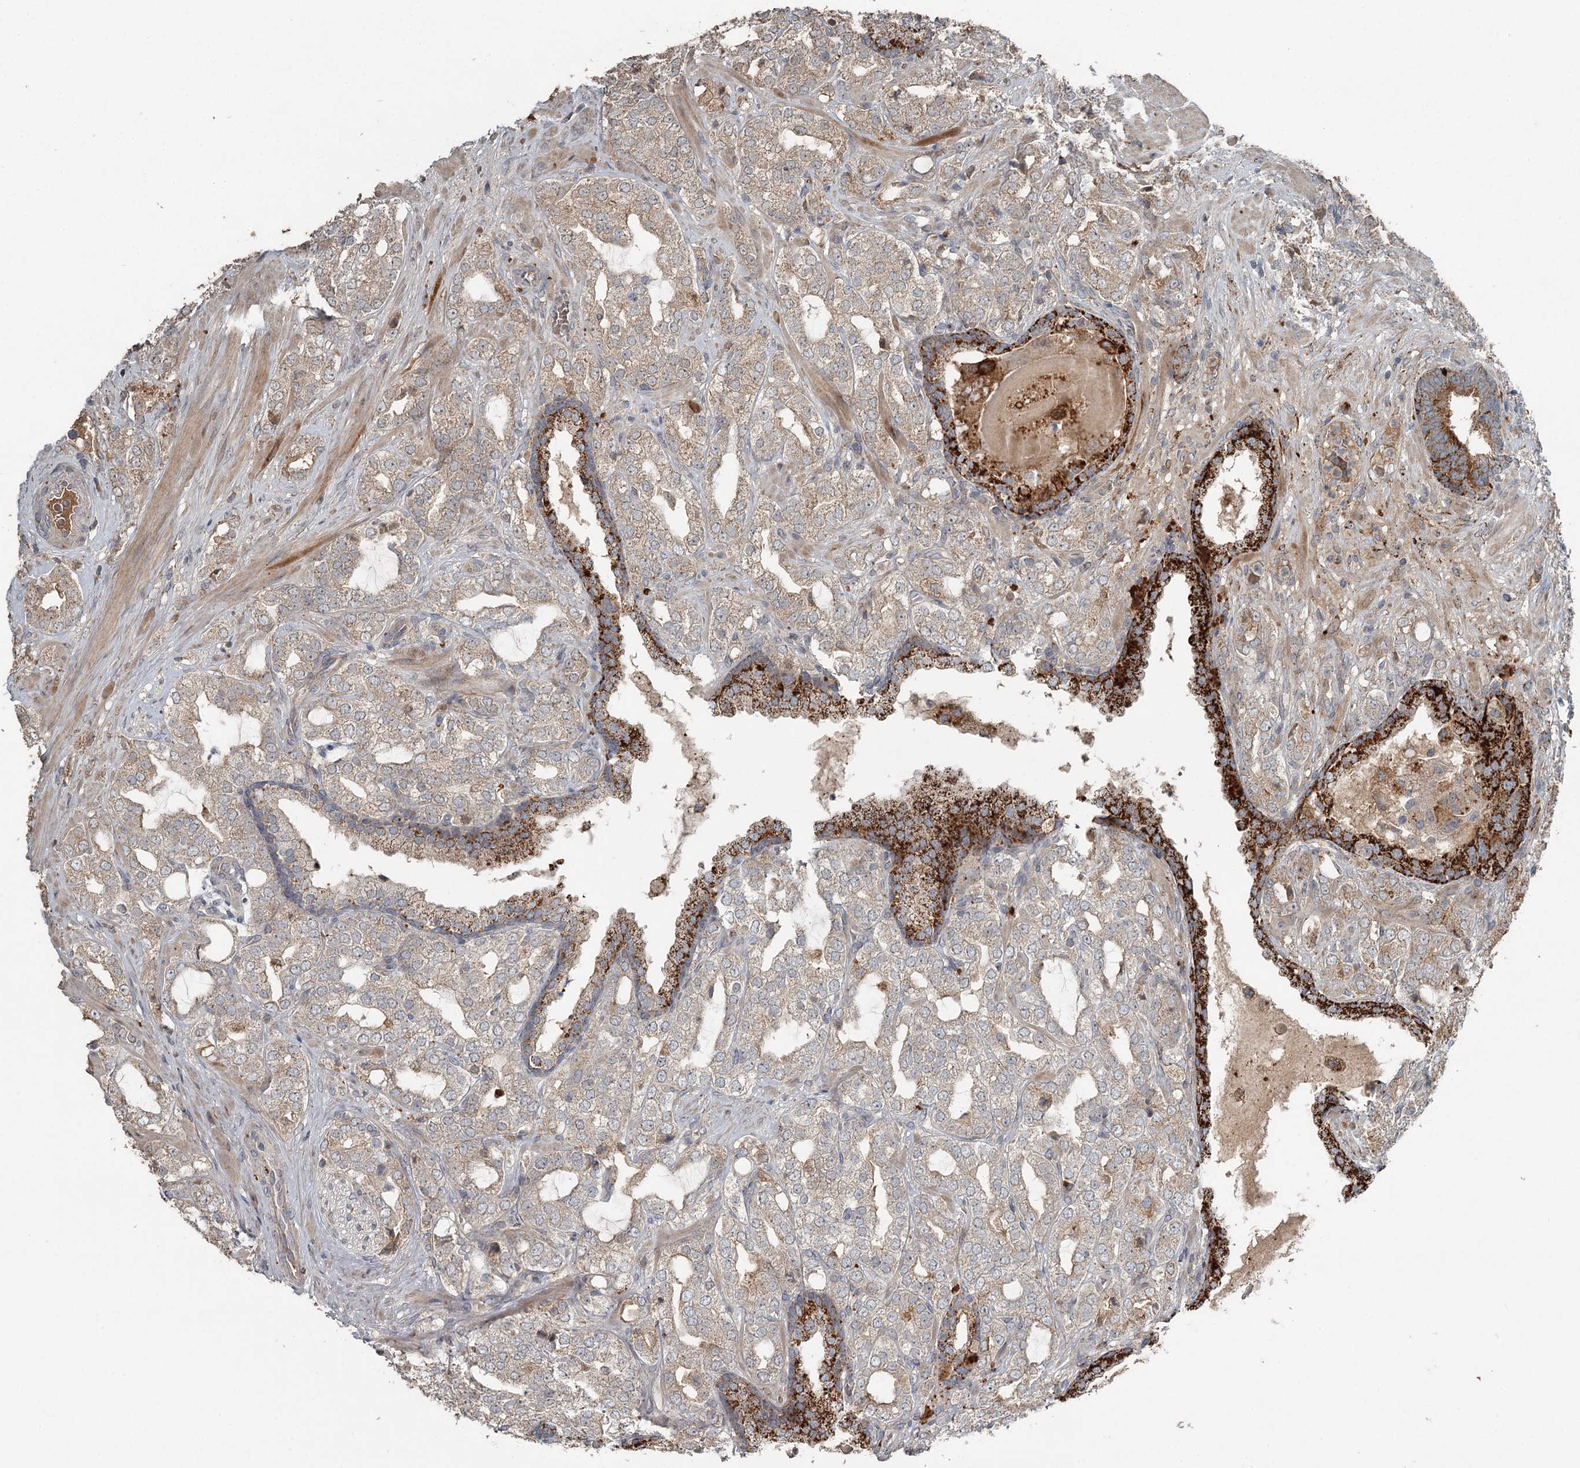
{"staining": {"intensity": "weak", "quantity": "<25%", "location": "cytoplasmic/membranous"}, "tissue": "prostate cancer", "cell_type": "Tumor cells", "image_type": "cancer", "snomed": [{"axis": "morphology", "description": "Adenocarcinoma, High grade"}, {"axis": "topography", "description": "Prostate"}], "caption": "Immunohistochemical staining of human prostate cancer reveals no significant positivity in tumor cells.", "gene": "SLC39A8", "patient": {"sex": "male", "age": 64}}